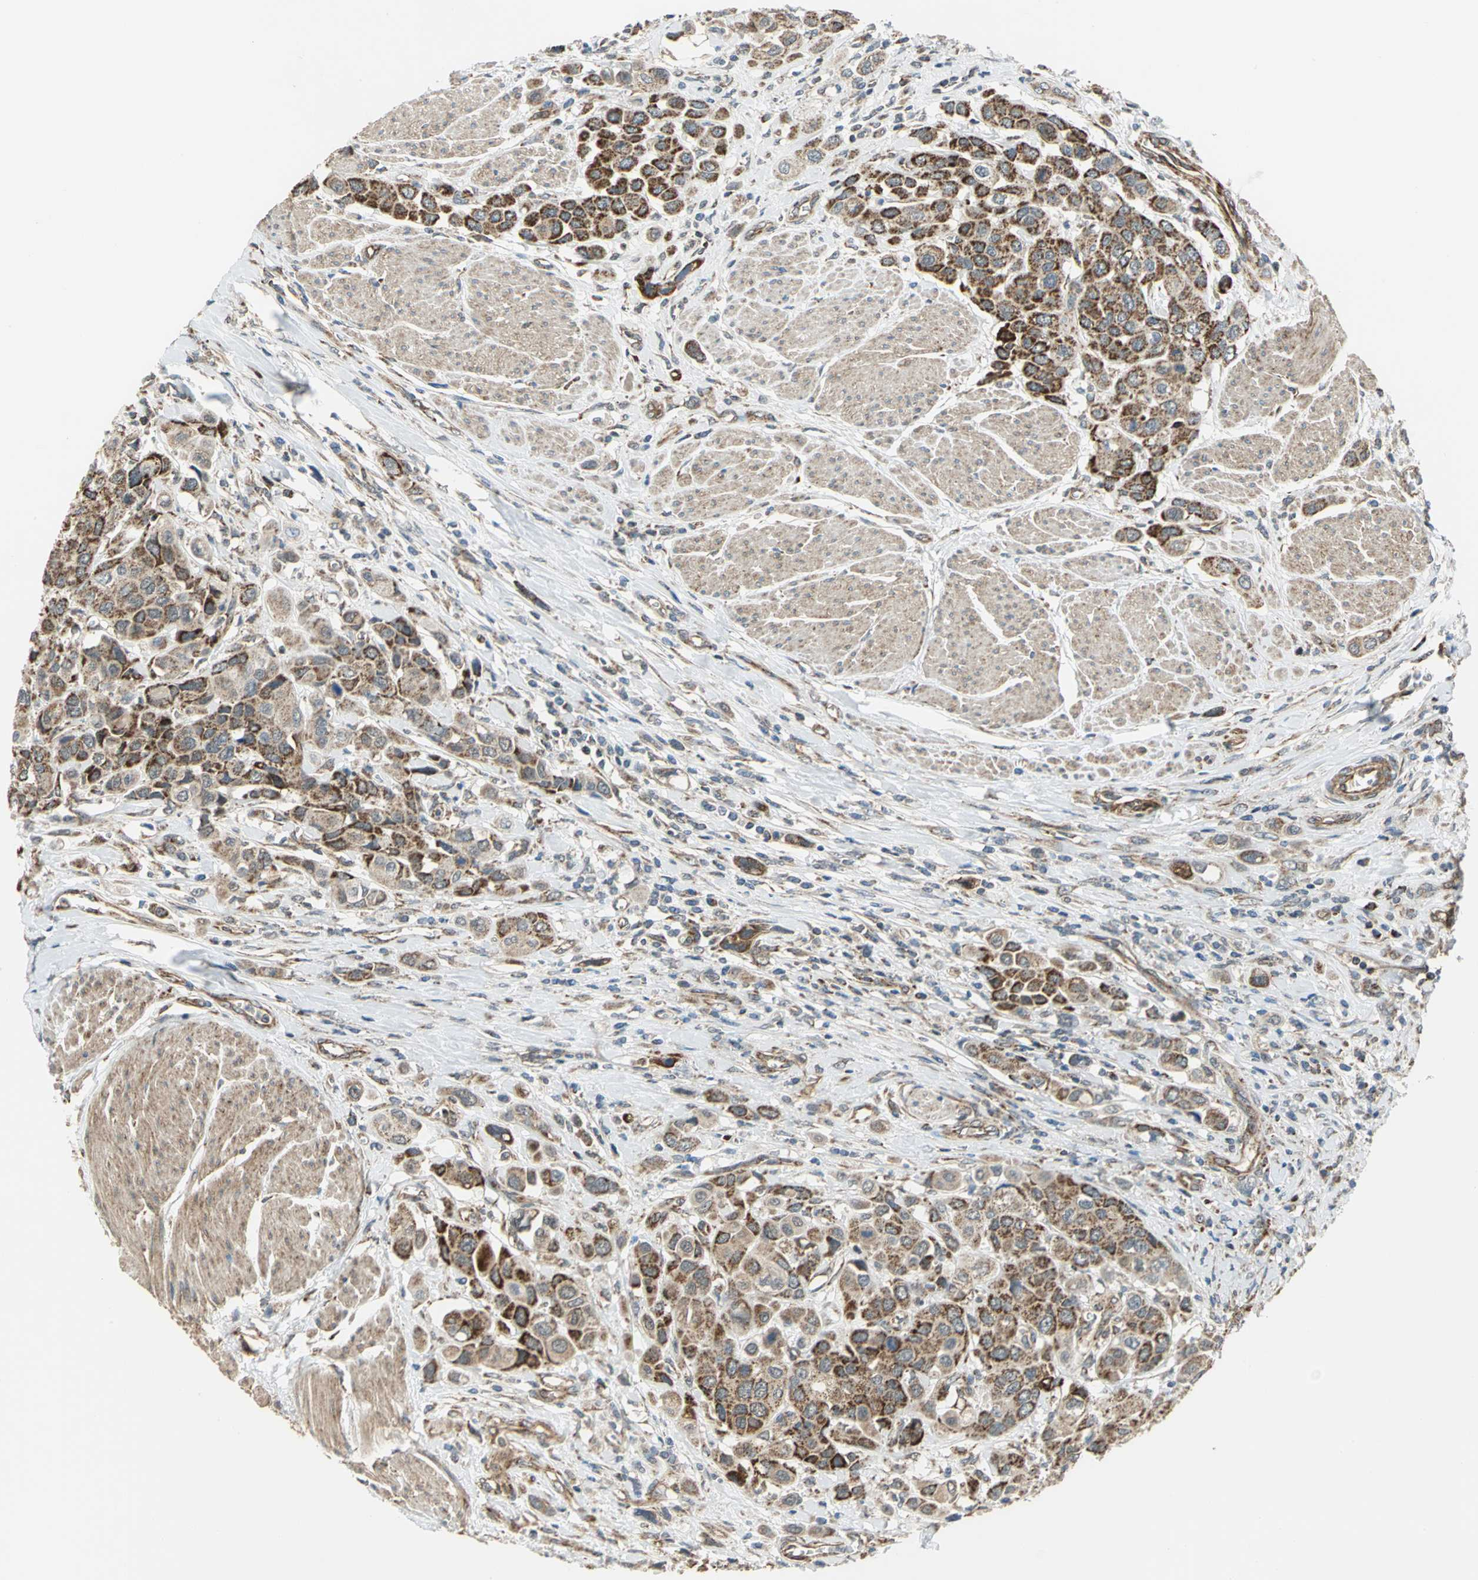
{"staining": {"intensity": "strong", "quantity": ">75%", "location": "cytoplasmic/membranous"}, "tissue": "urothelial cancer", "cell_type": "Tumor cells", "image_type": "cancer", "snomed": [{"axis": "morphology", "description": "Urothelial carcinoma, High grade"}, {"axis": "topography", "description": "Urinary bladder"}], "caption": "There is high levels of strong cytoplasmic/membranous staining in tumor cells of urothelial cancer, as demonstrated by immunohistochemical staining (brown color).", "gene": "MRPS22", "patient": {"sex": "male", "age": 50}}